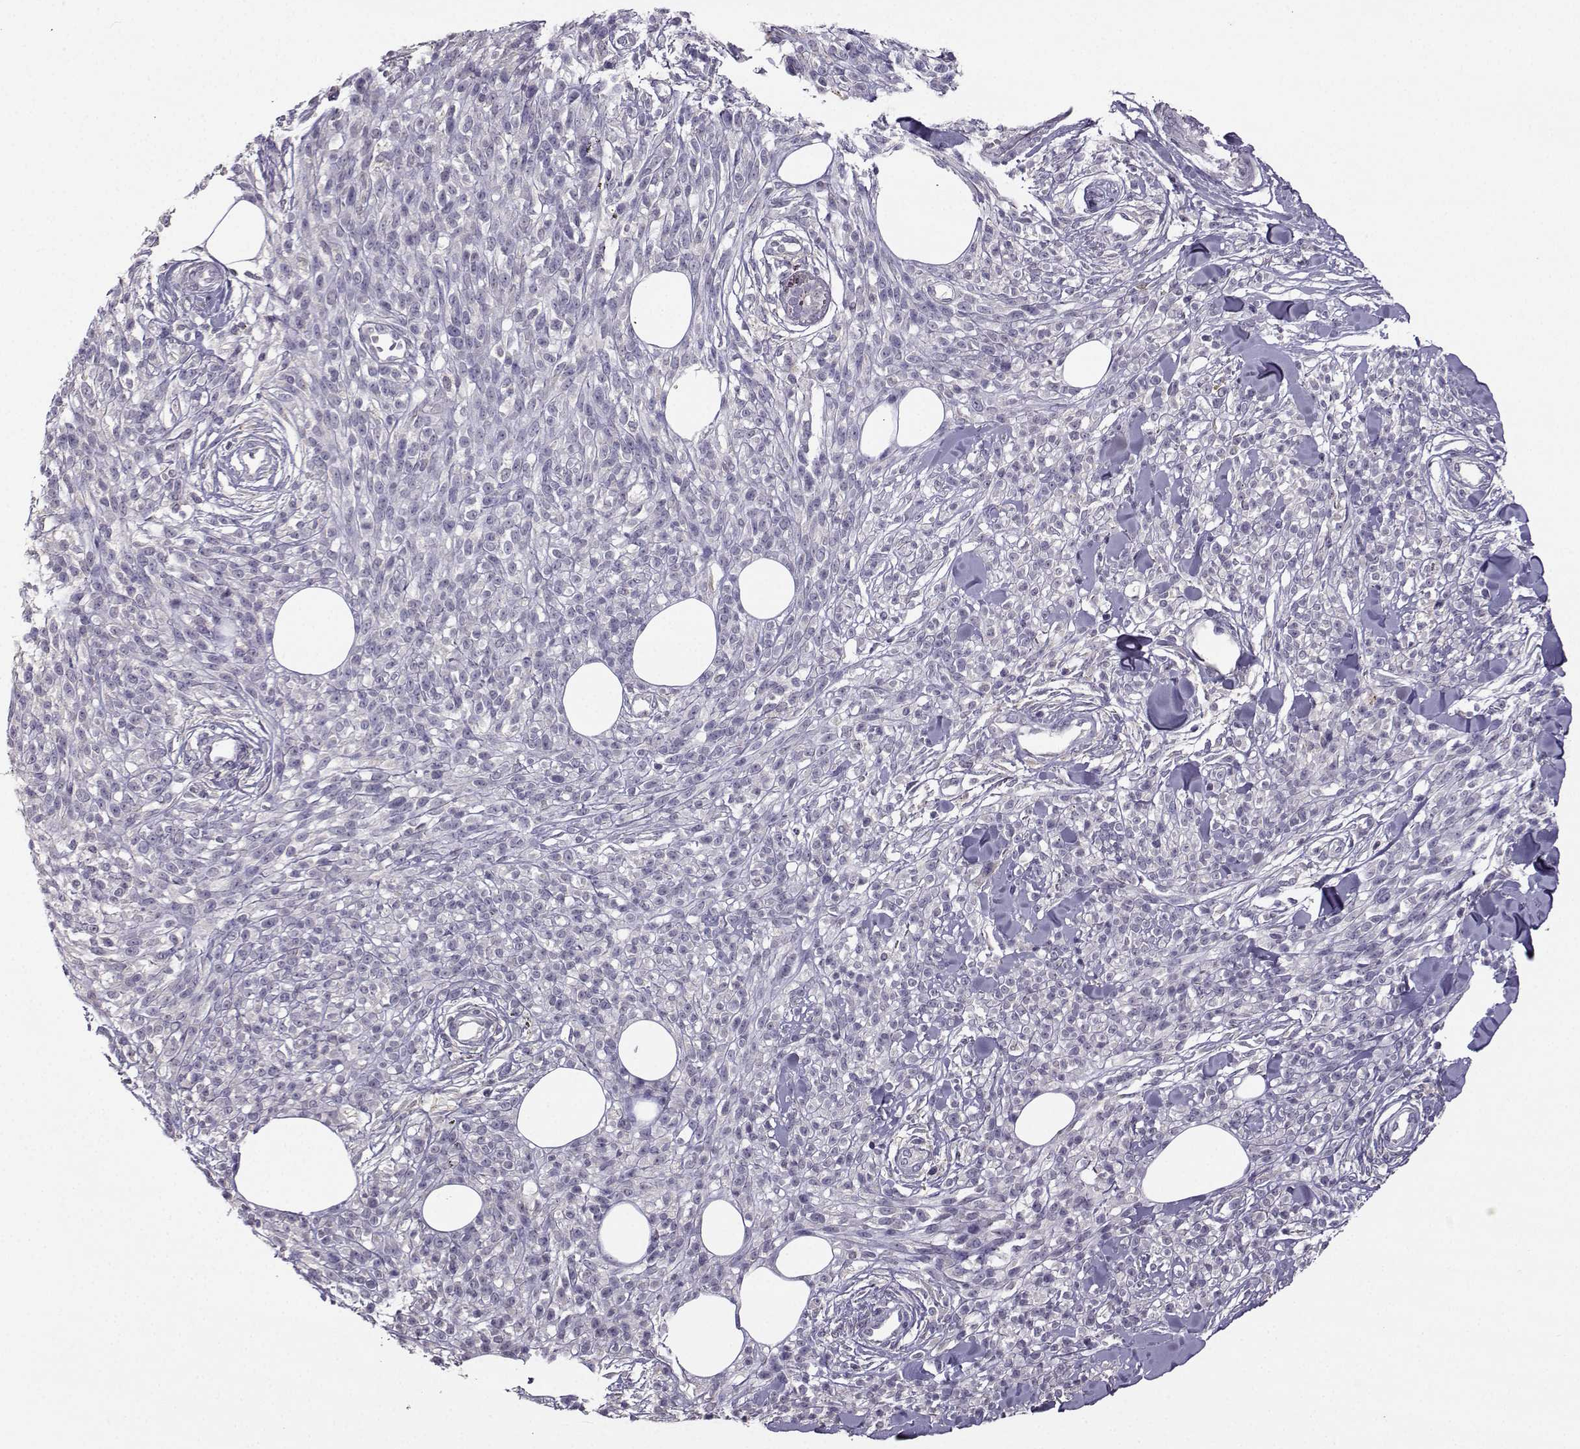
{"staining": {"intensity": "negative", "quantity": "none", "location": "none"}, "tissue": "melanoma", "cell_type": "Tumor cells", "image_type": "cancer", "snomed": [{"axis": "morphology", "description": "Malignant melanoma, NOS"}, {"axis": "topography", "description": "Skin"}, {"axis": "topography", "description": "Skin of trunk"}], "caption": "DAB immunohistochemical staining of malignant melanoma reveals no significant positivity in tumor cells.", "gene": "FCAMR", "patient": {"sex": "male", "age": 74}}